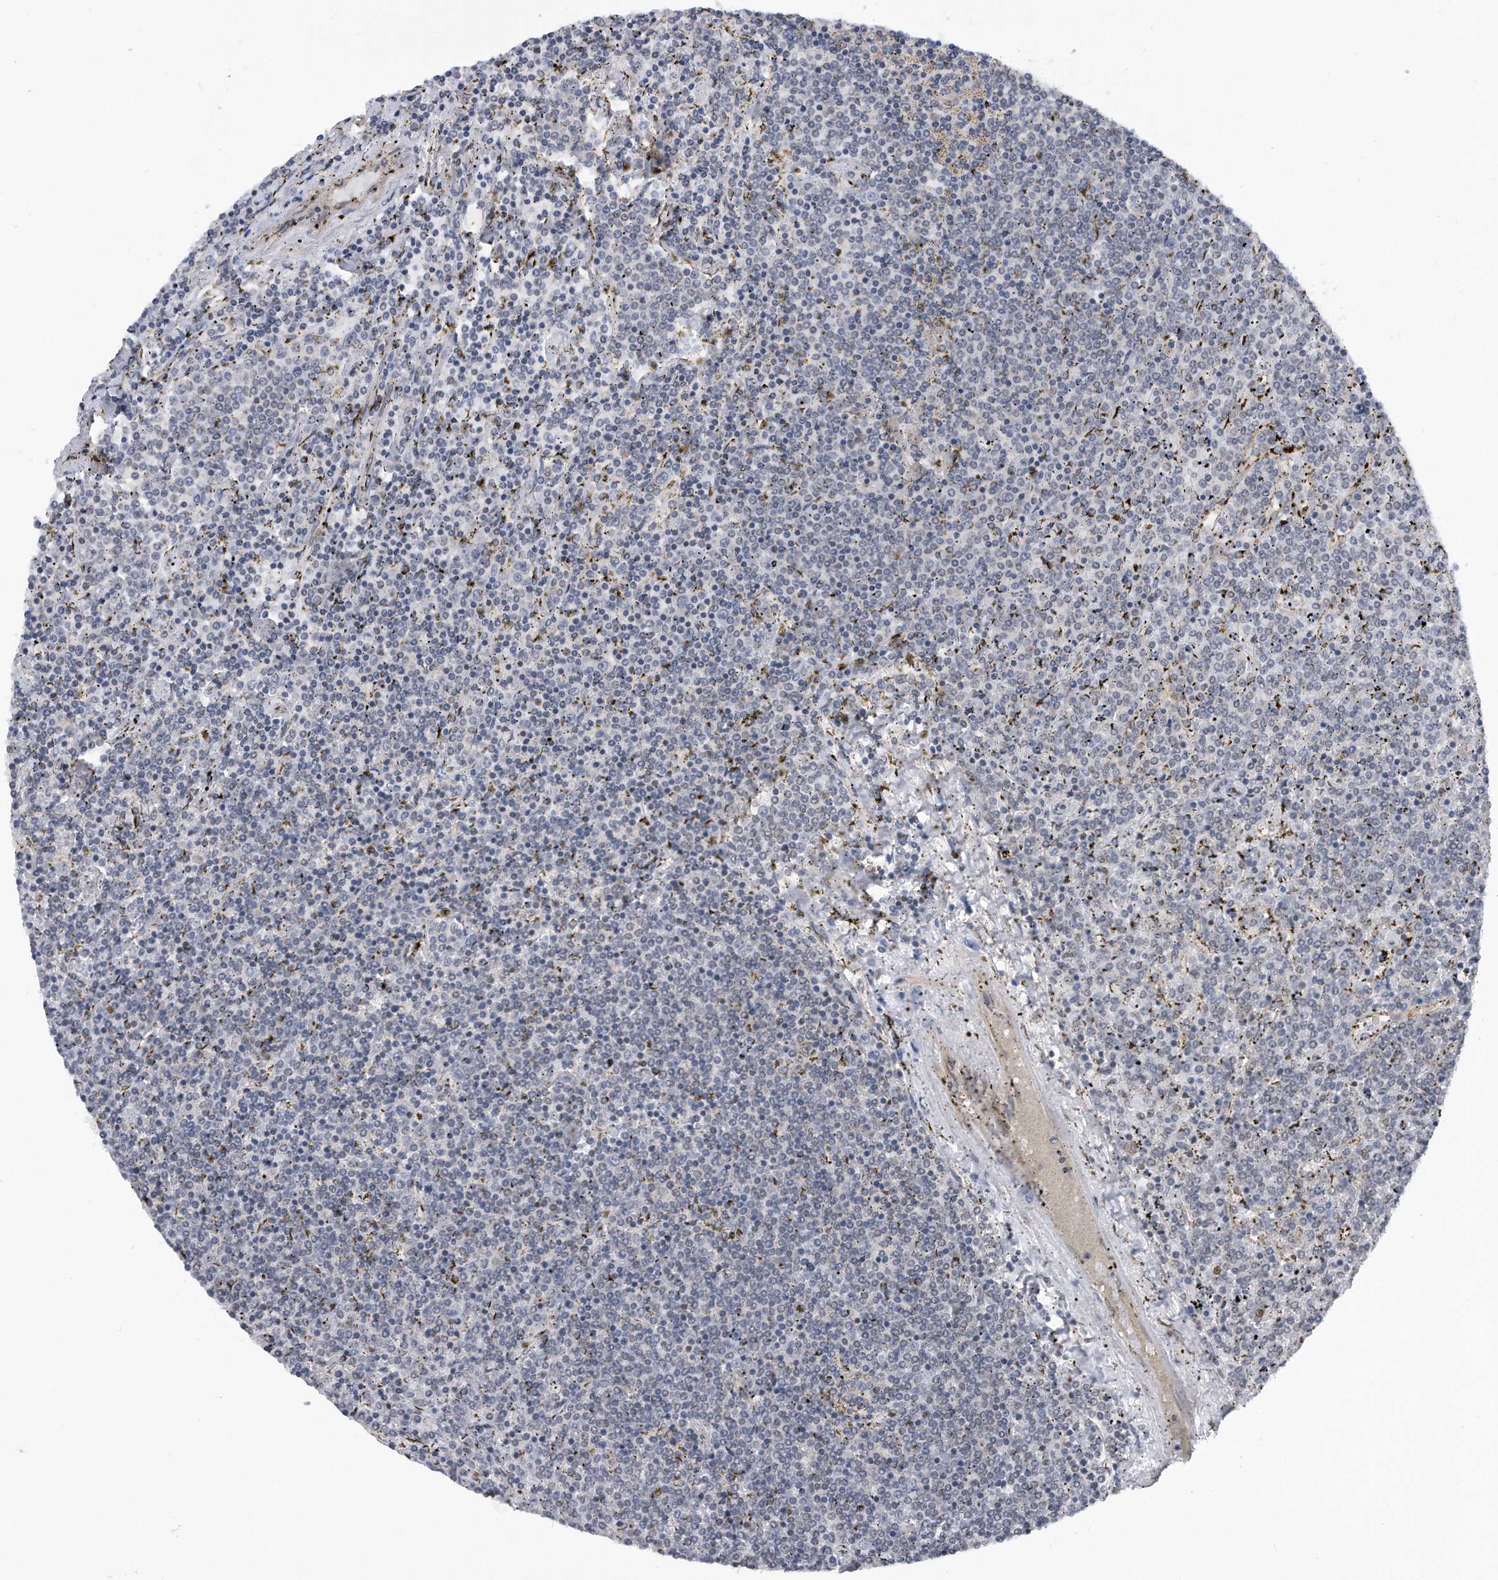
{"staining": {"intensity": "negative", "quantity": "none", "location": "none"}, "tissue": "lymphoma", "cell_type": "Tumor cells", "image_type": "cancer", "snomed": [{"axis": "morphology", "description": "Malignant lymphoma, non-Hodgkin's type, Low grade"}, {"axis": "topography", "description": "Spleen"}], "caption": "Lymphoma was stained to show a protein in brown. There is no significant positivity in tumor cells.", "gene": "TP53INP1", "patient": {"sex": "female", "age": 19}}